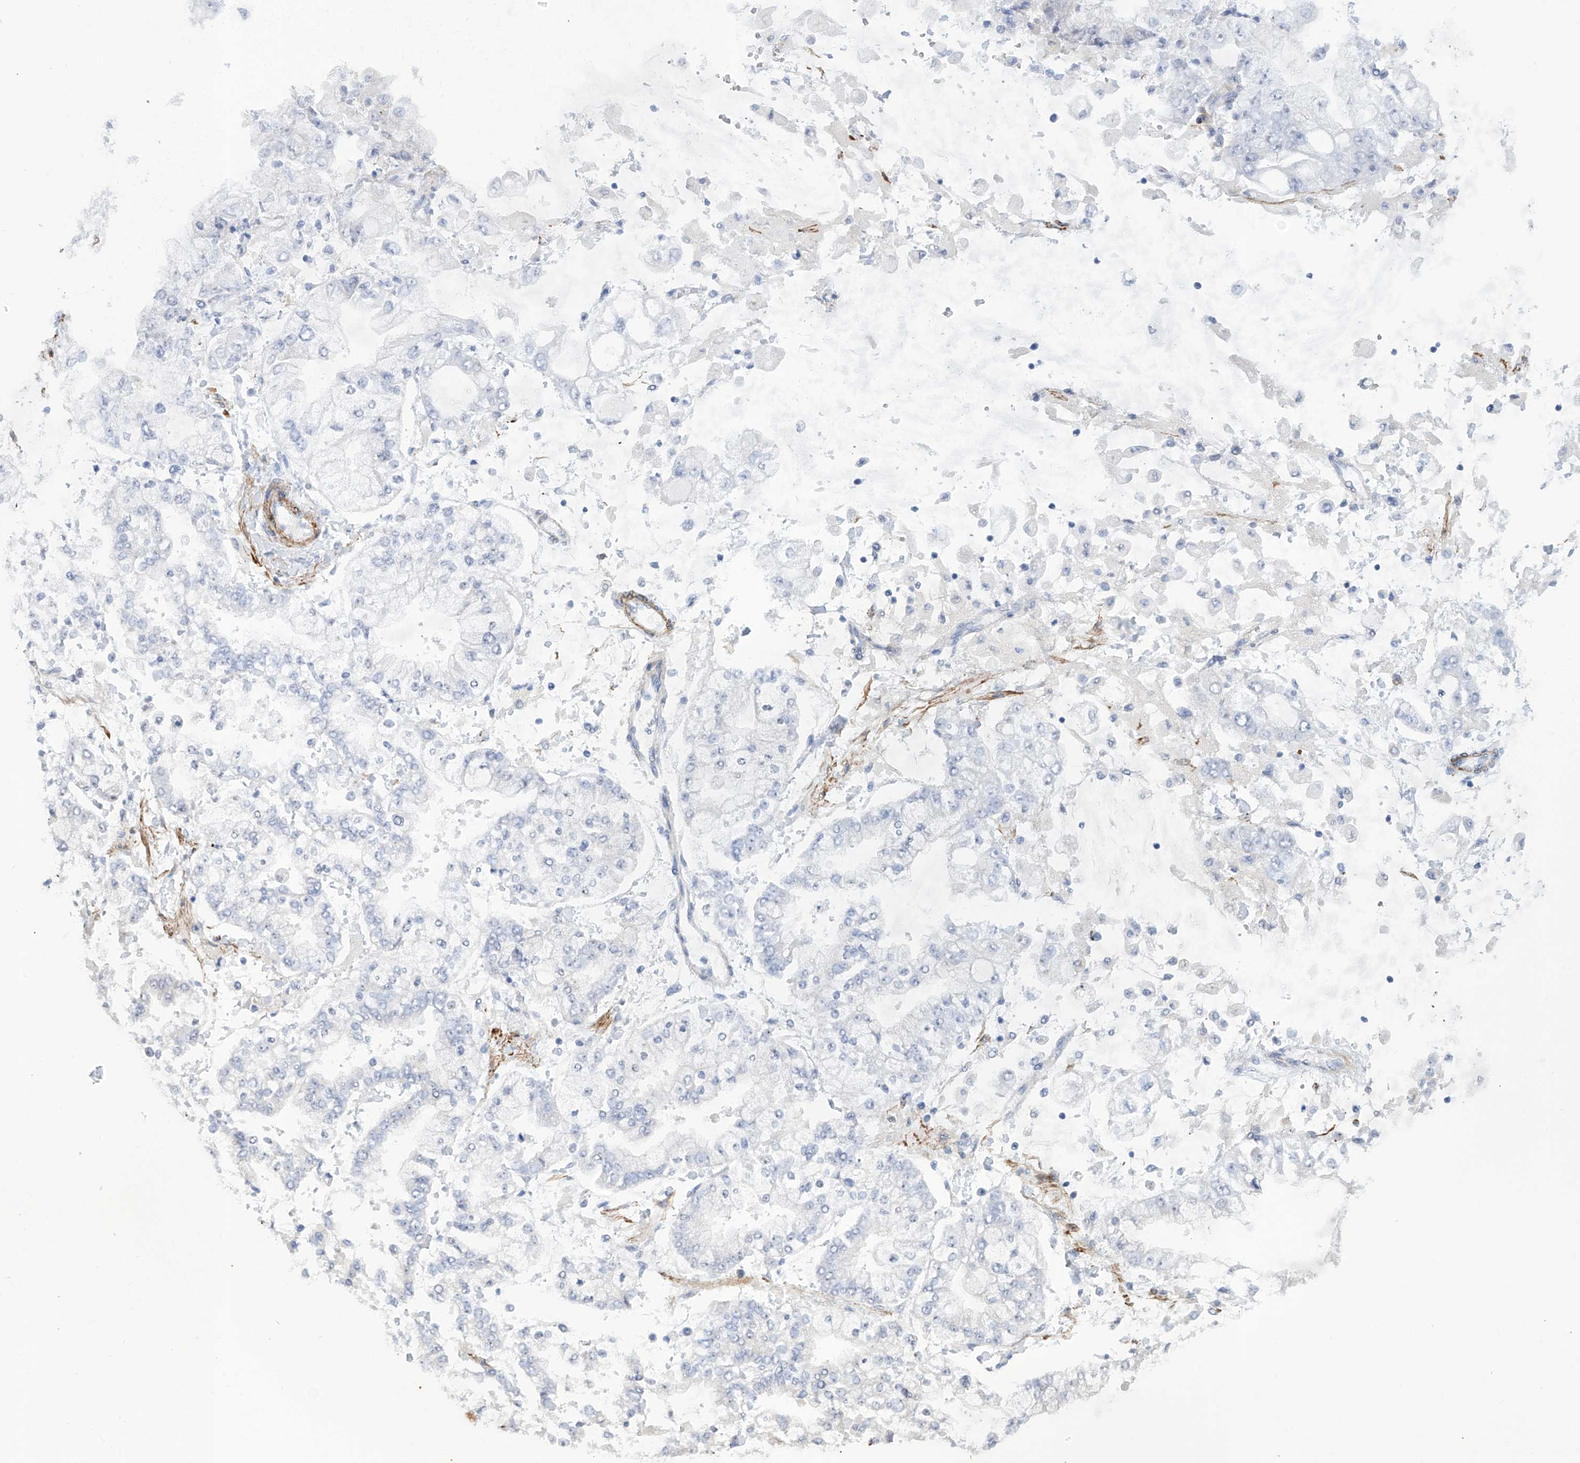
{"staining": {"intensity": "negative", "quantity": "none", "location": "none"}, "tissue": "stomach cancer", "cell_type": "Tumor cells", "image_type": "cancer", "snomed": [{"axis": "morphology", "description": "Normal tissue, NOS"}, {"axis": "morphology", "description": "Adenocarcinoma, NOS"}, {"axis": "topography", "description": "Stomach, upper"}, {"axis": "topography", "description": "Stomach"}], "caption": "This is an immunohistochemistry photomicrograph of human stomach cancer (adenocarcinoma). There is no staining in tumor cells.", "gene": "ZNF490", "patient": {"sex": "male", "age": 76}}